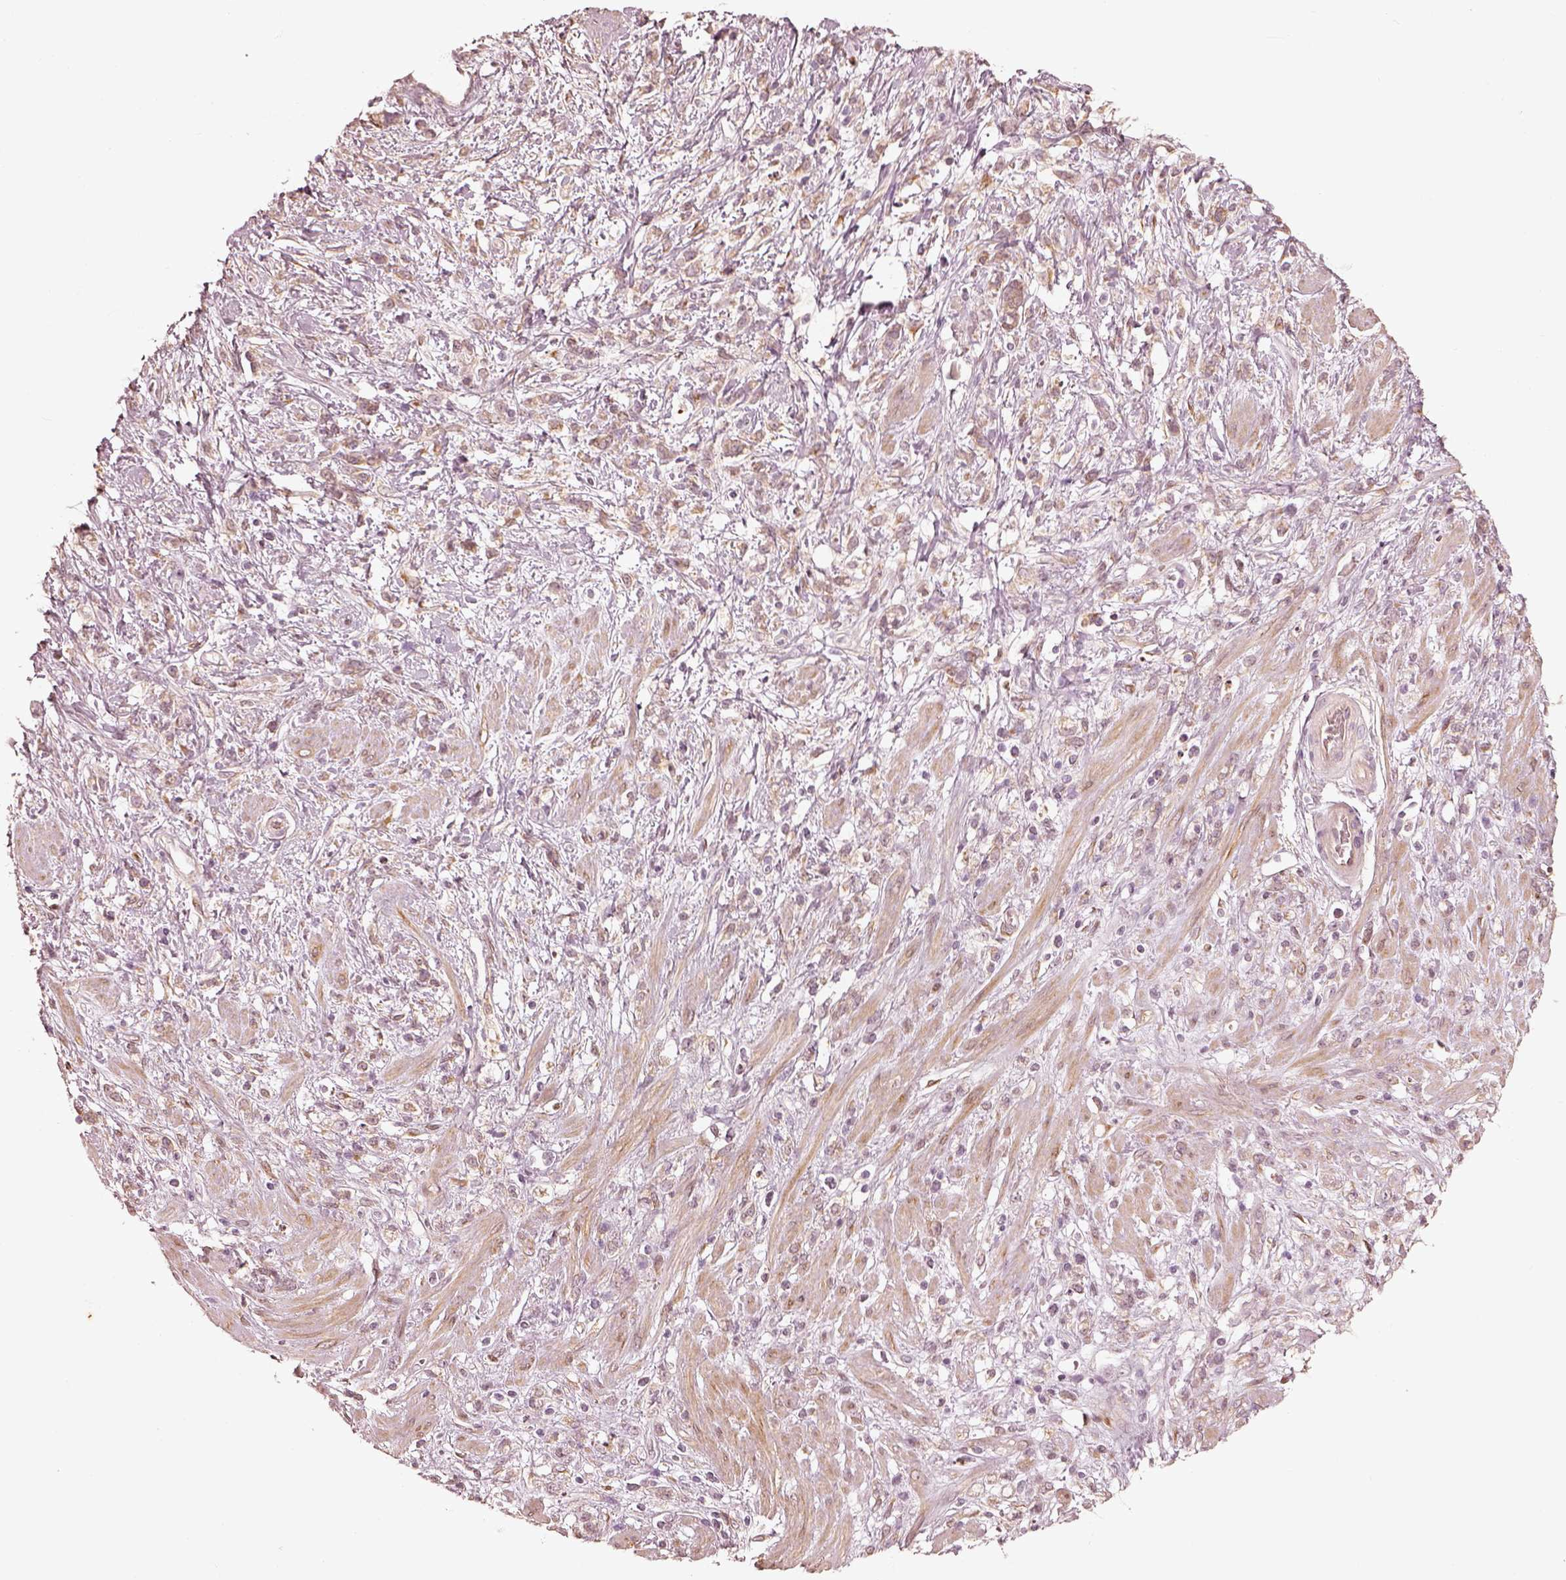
{"staining": {"intensity": "moderate", "quantity": "<25%", "location": "cytoplasmic/membranous"}, "tissue": "stomach cancer", "cell_type": "Tumor cells", "image_type": "cancer", "snomed": [{"axis": "morphology", "description": "Adenocarcinoma, NOS"}, {"axis": "topography", "description": "Stomach"}], "caption": "Stomach adenocarcinoma stained with a brown dye demonstrates moderate cytoplasmic/membranous positive positivity in about <25% of tumor cells.", "gene": "WLS", "patient": {"sex": "female", "age": 60}}